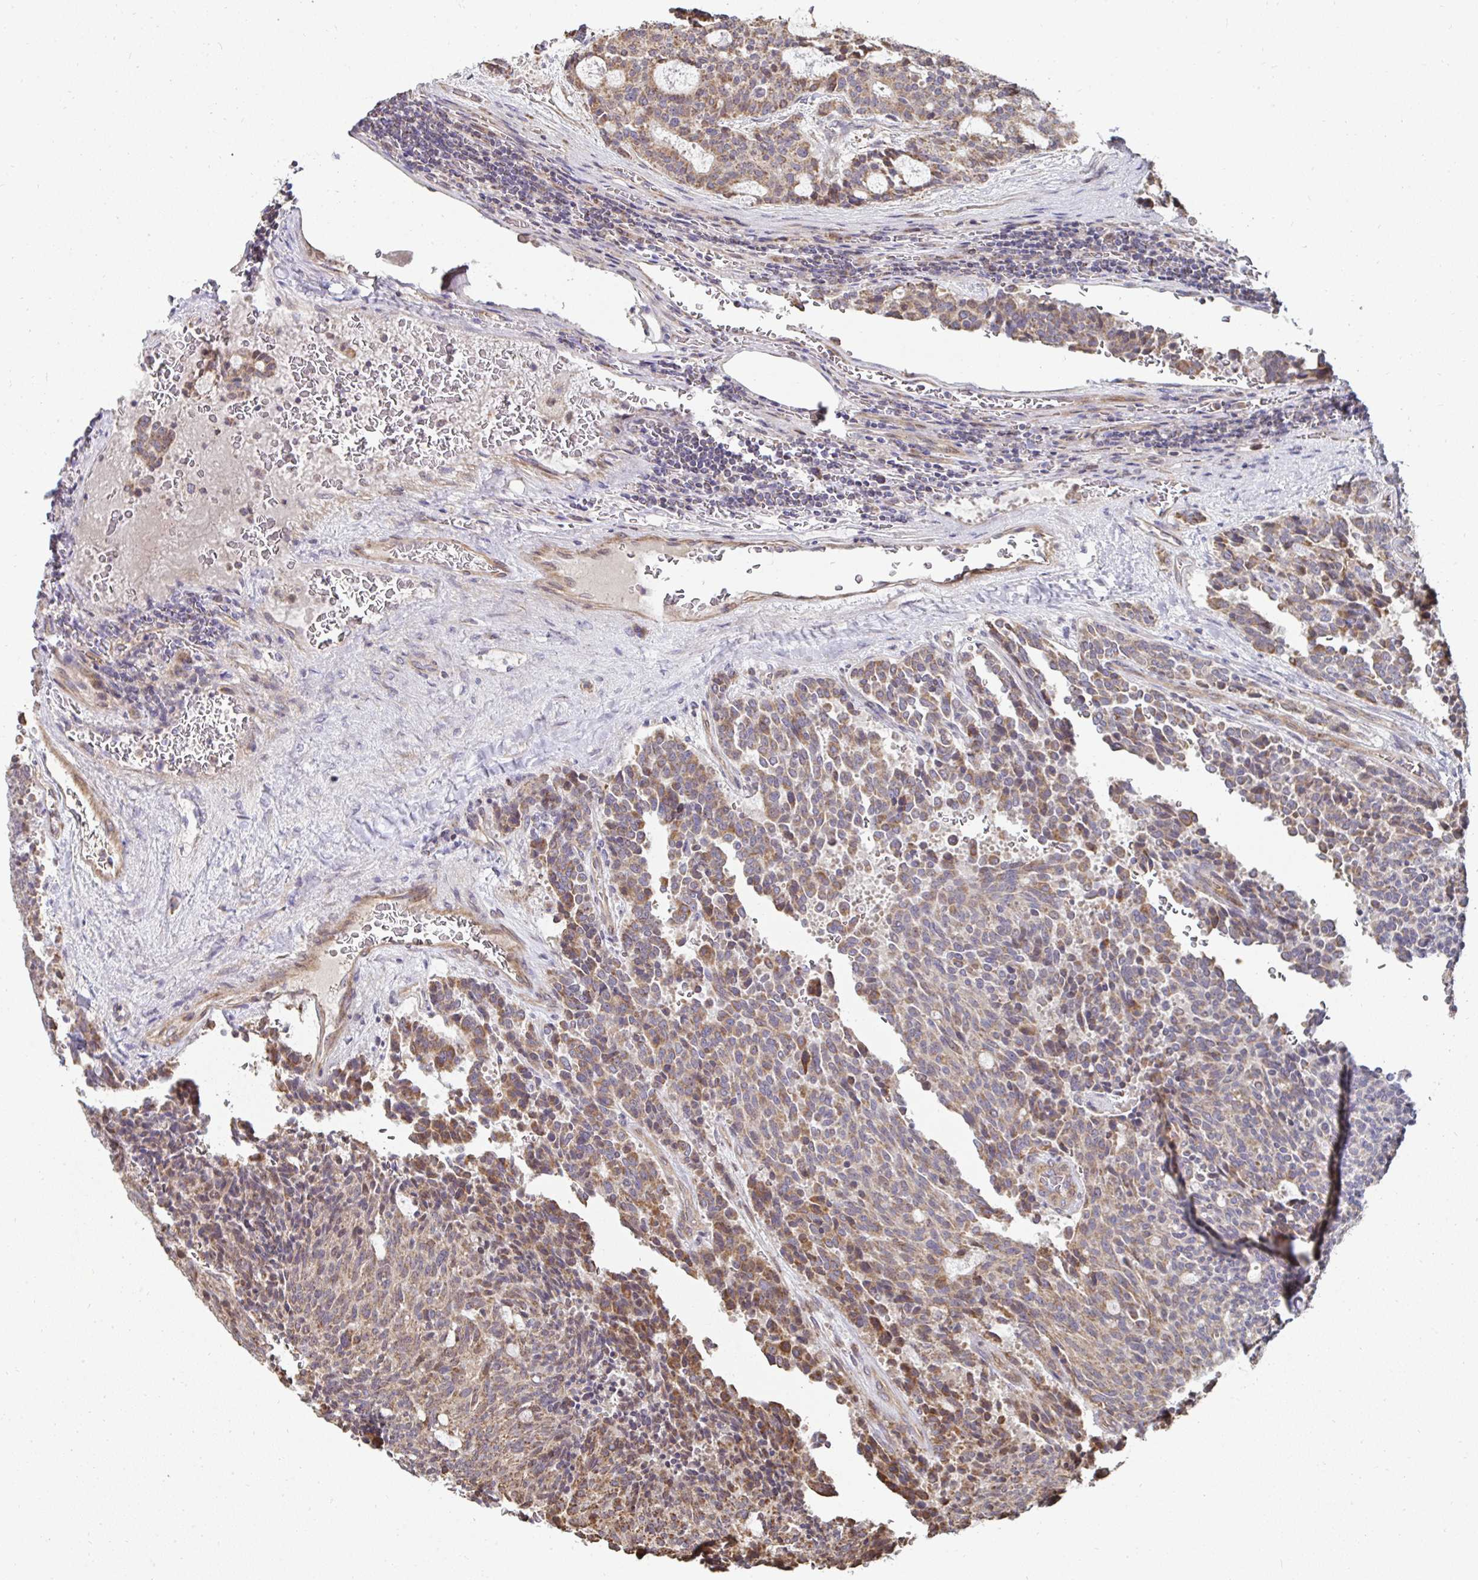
{"staining": {"intensity": "moderate", "quantity": ">75%", "location": "cytoplasmic/membranous"}, "tissue": "carcinoid", "cell_type": "Tumor cells", "image_type": "cancer", "snomed": [{"axis": "morphology", "description": "Carcinoid, malignant, NOS"}, {"axis": "topography", "description": "Pancreas"}], "caption": "The image shows immunohistochemical staining of carcinoid. There is moderate cytoplasmic/membranous expression is seen in approximately >75% of tumor cells.", "gene": "AGTPBP1", "patient": {"sex": "female", "age": 54}}